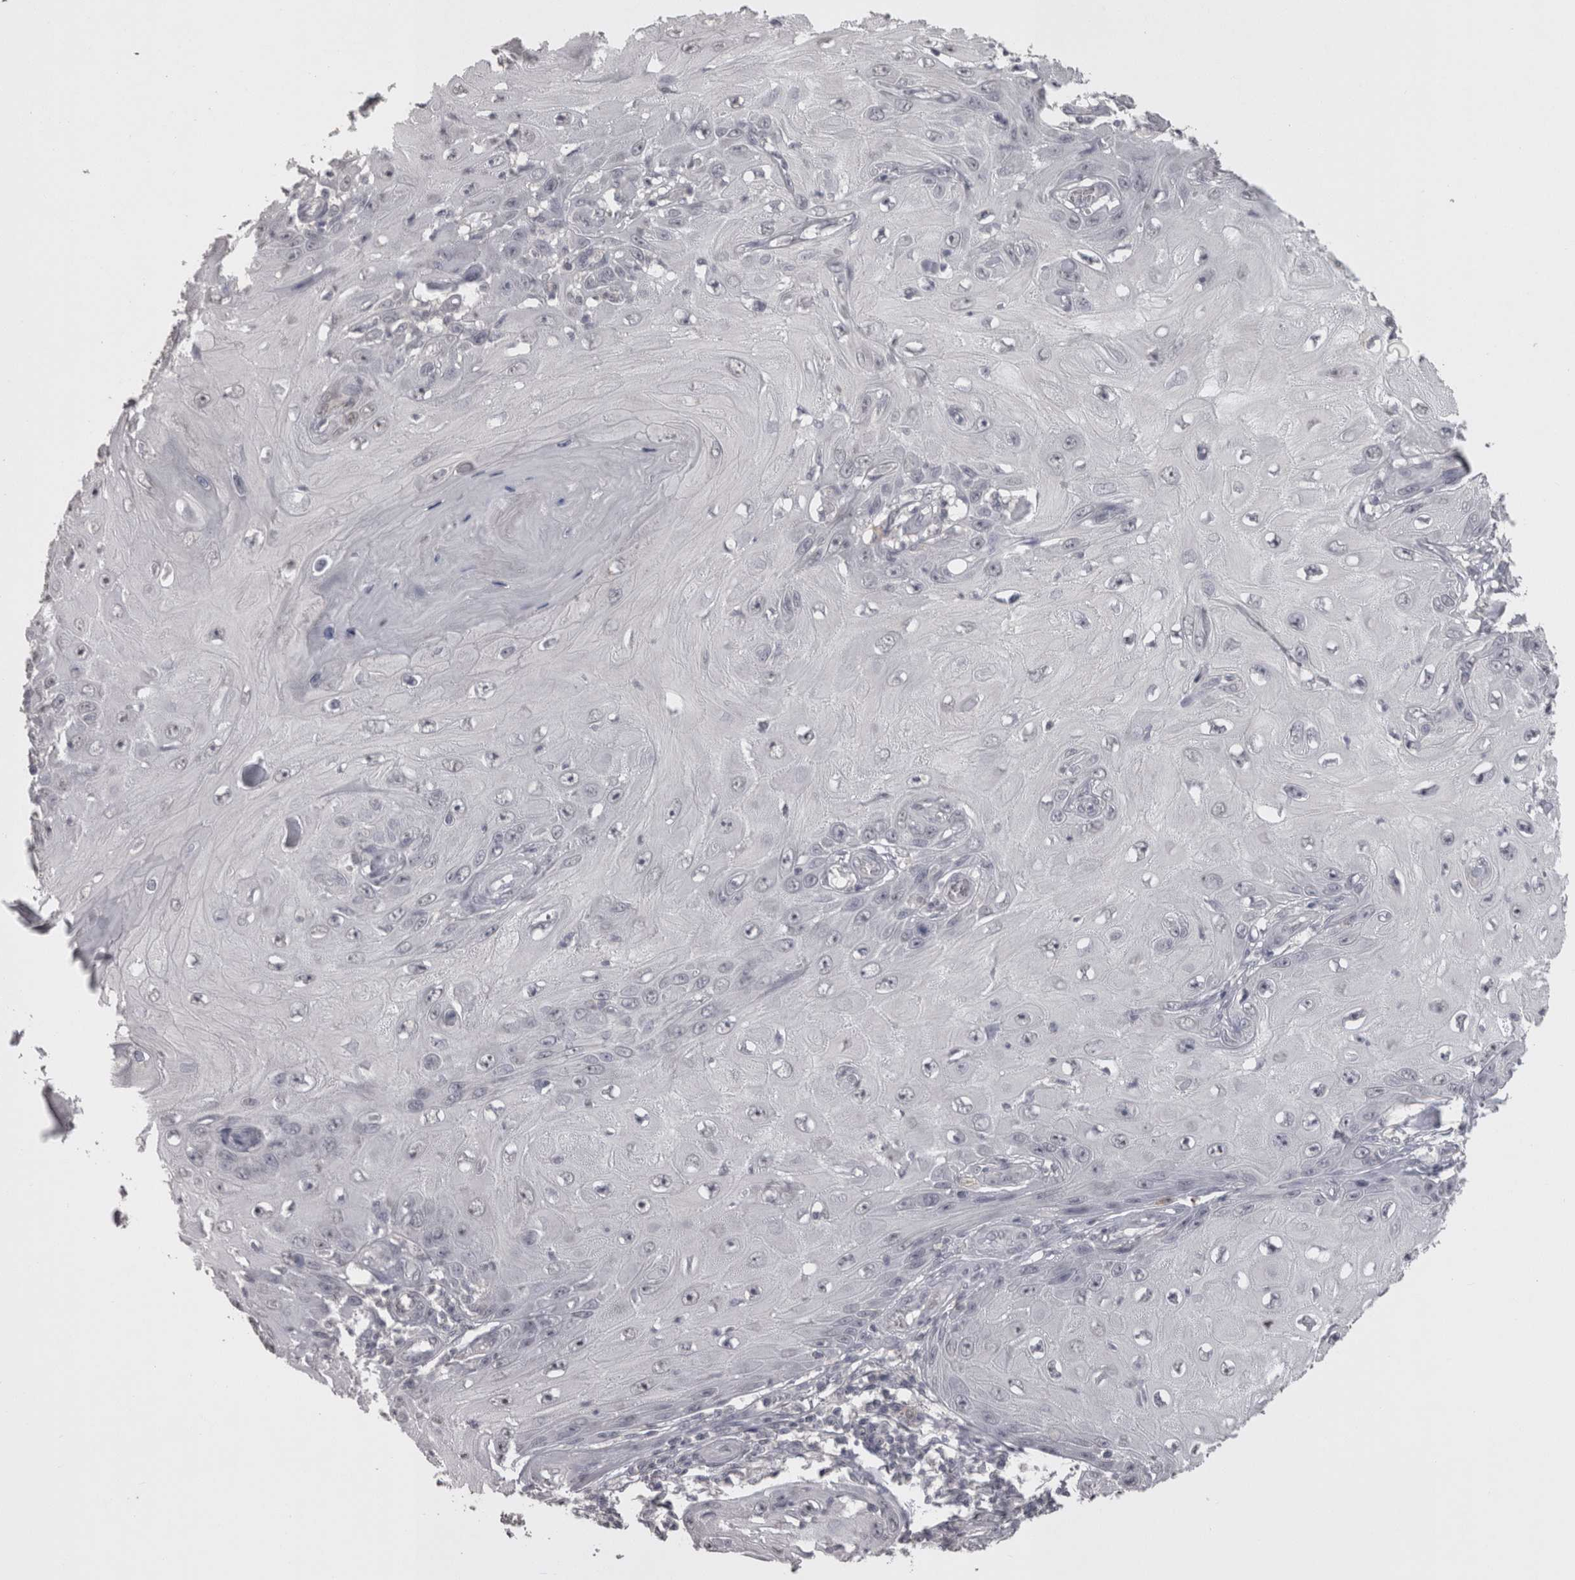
{"staining": {"intensity": "negative", "quantity": "none", "location": "none"}, "tissue": "skin cancer", "cell_type": "Tumor cells", "image_type": "cancer", "snomed": [{"axis": "morphology", "description": "Squamous cell carcinoma, NOS"}, {"axis": "topography", "description": "Skin"}], "caption": "Immunohistochemical staining of human skin cancer (squamous cell carcinoma) shows no significant positivity in tumor cells.", "gene": "LAX1", "patient": {"sex": "female", "age": 73}}